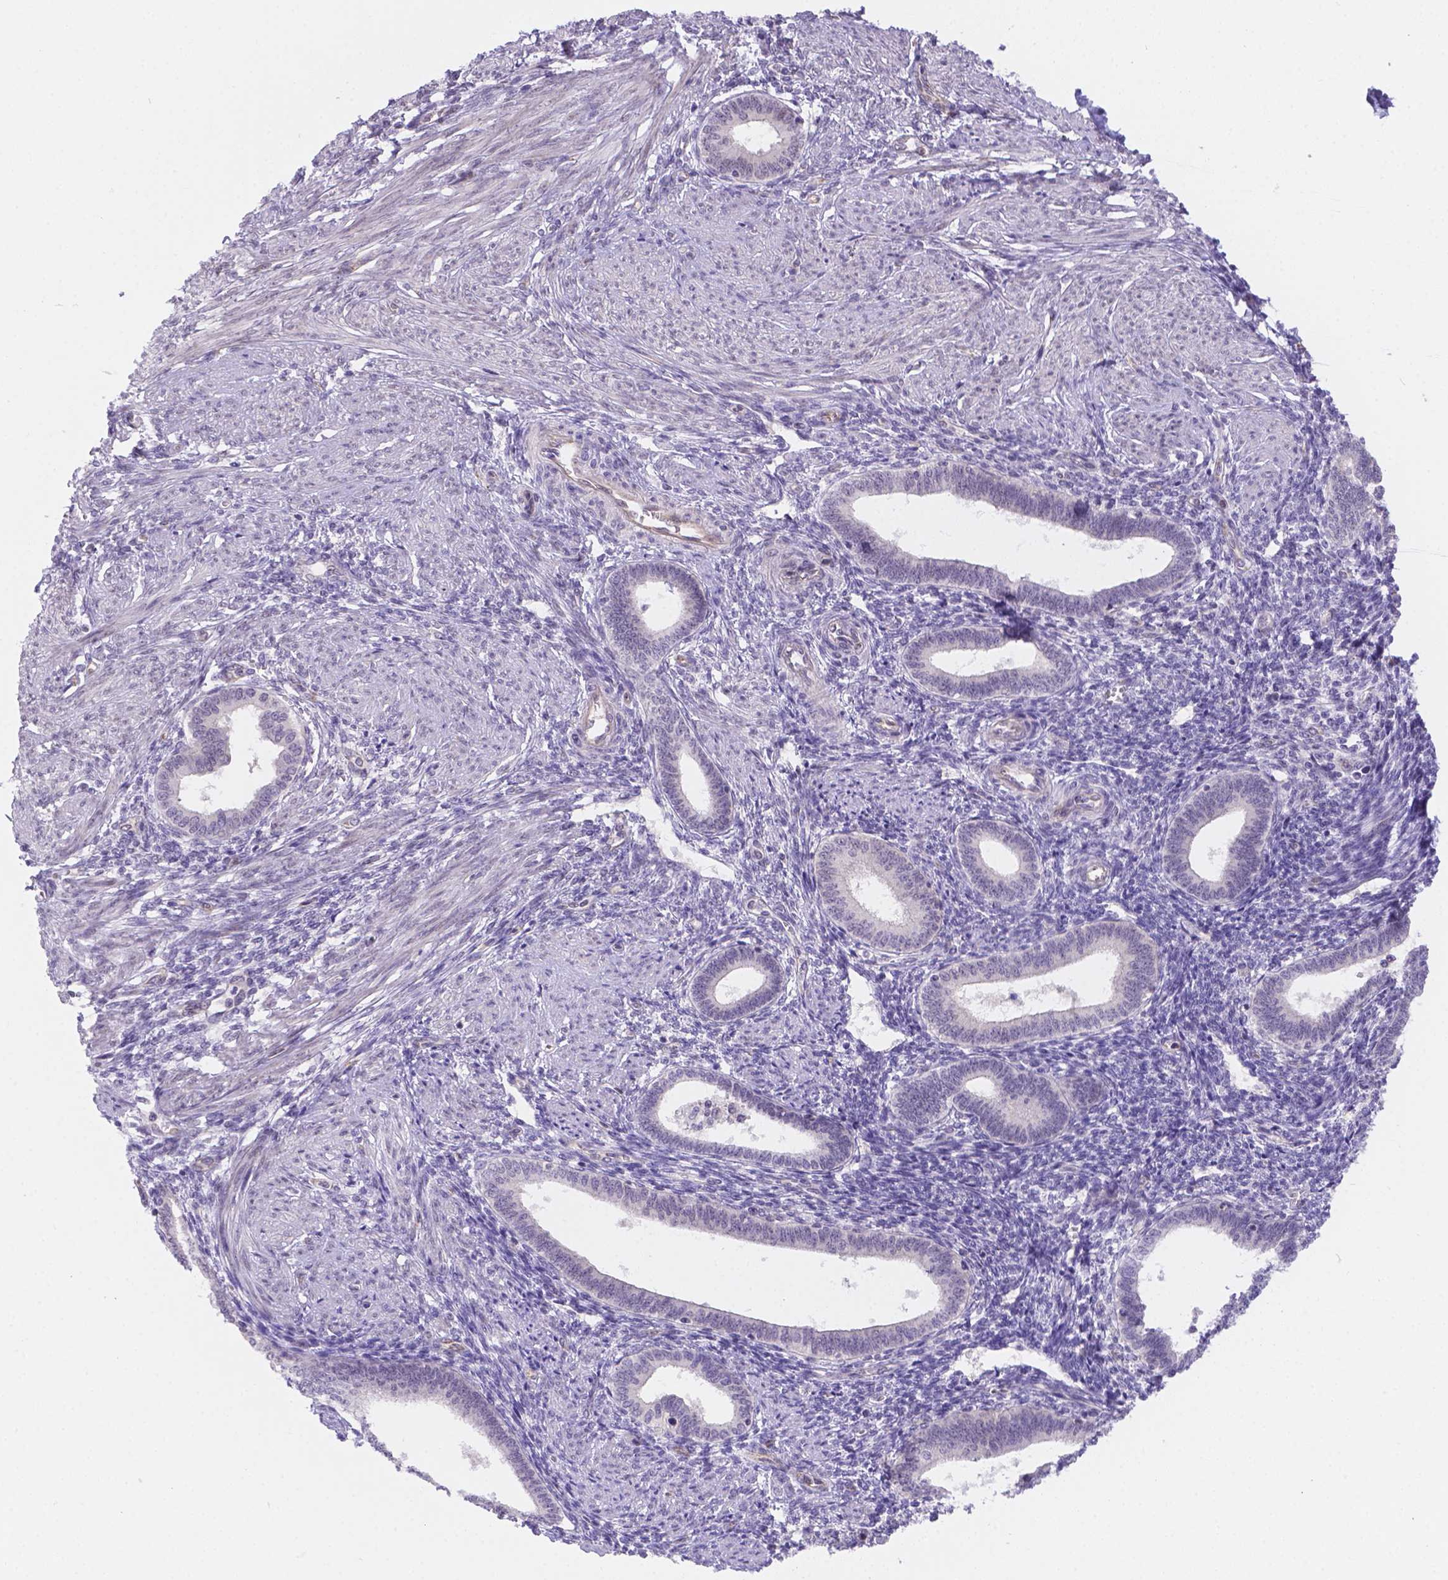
{"staining": {"intensity": "negative", "quantity": "none", "location": "none"}, "tissue": "endometrium", "cell_type": "Cells in endometrial stroma", "image_type": "normal", "snomed": [{"axis": "morphology", "description": "Normal tissue, NOS"}, {"axis": "topography", "description": "Endometrium"}], "caption": "DAB immunohistochemical staining of normal endometrium shows no significant staining in cells in endometrial stroma.", "gene": "NXPE2", "patient": {"sex": "female", "age": 42}}